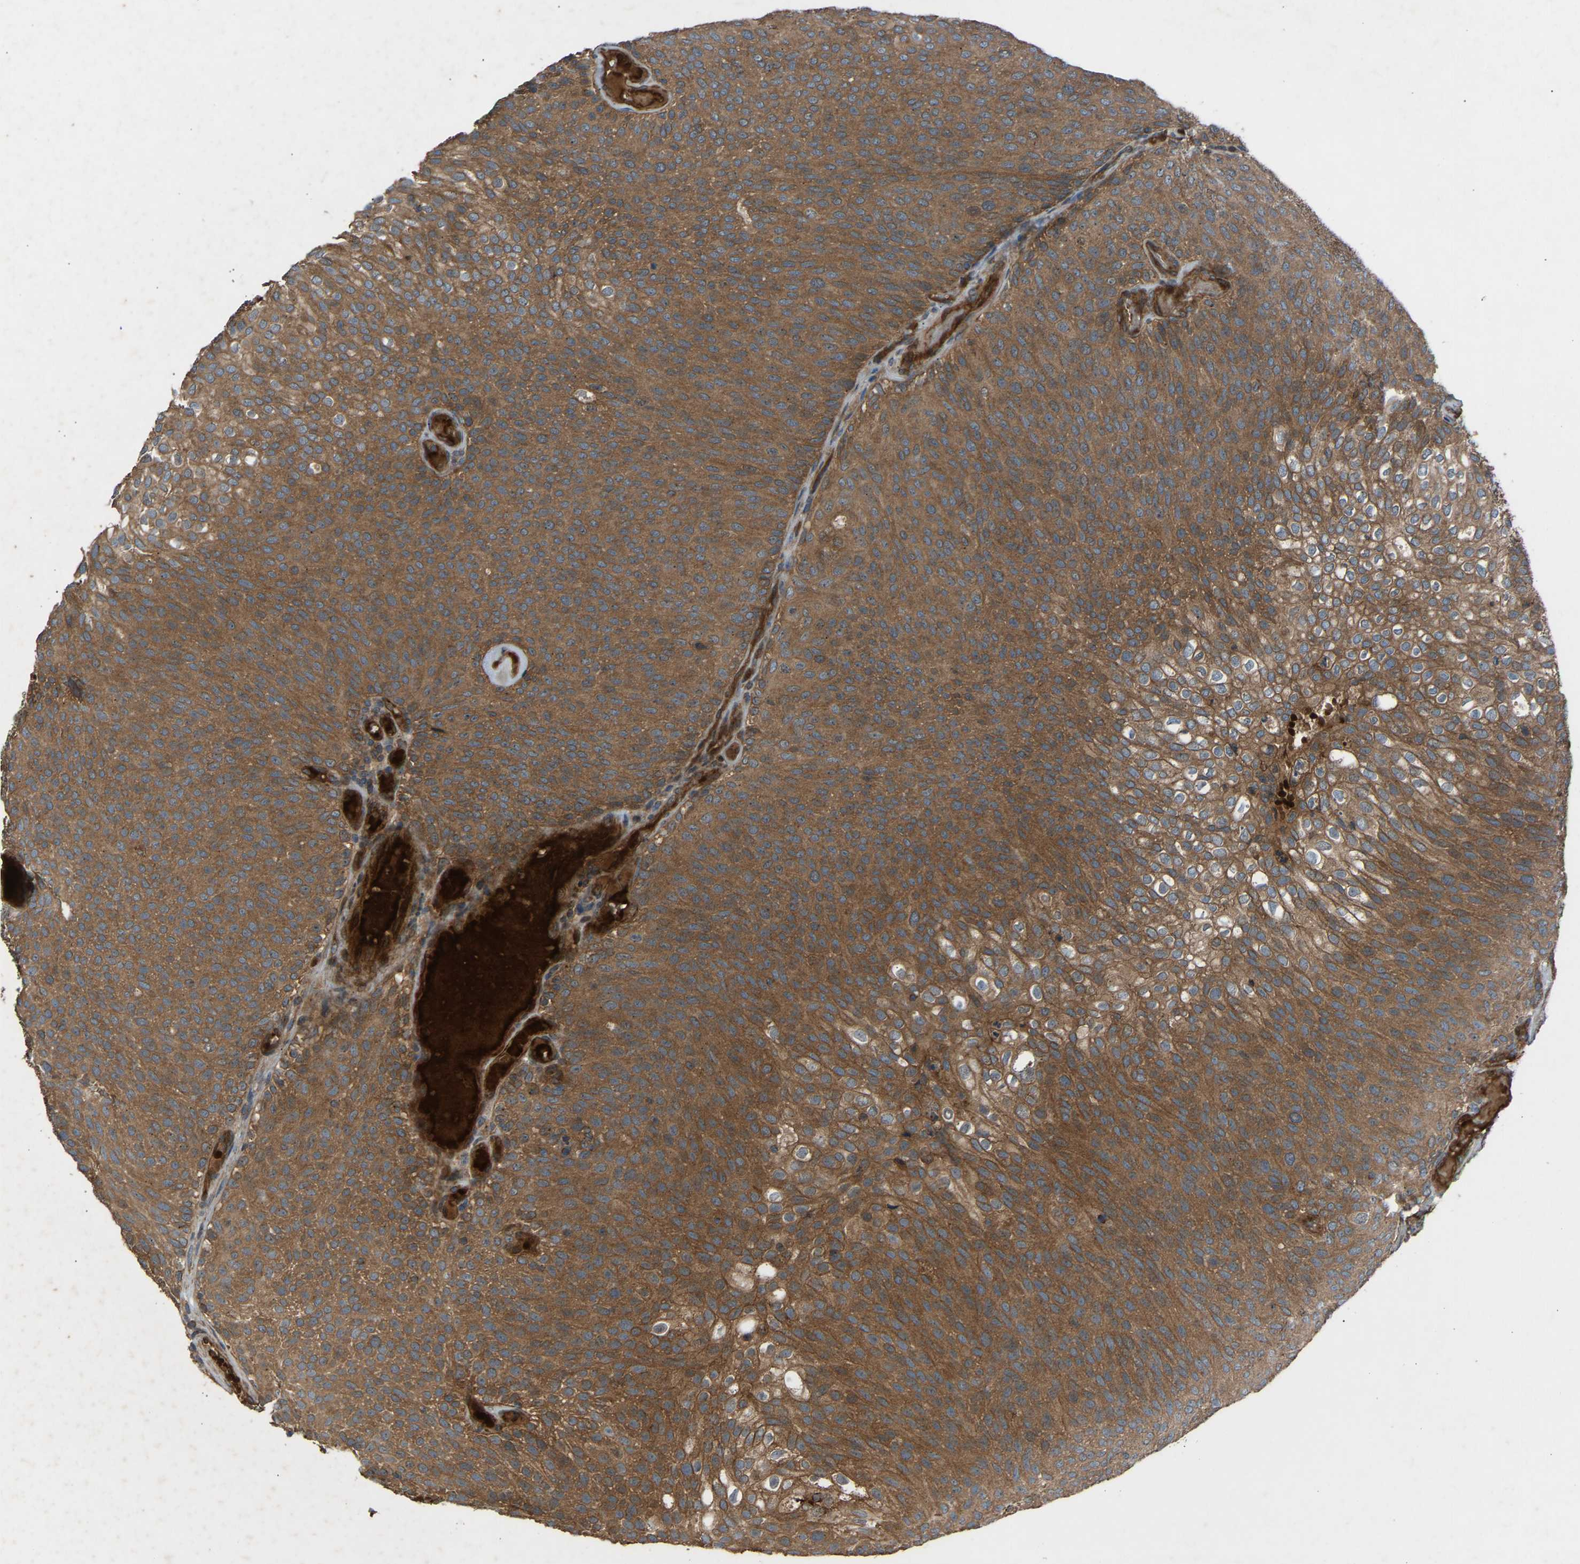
{"staining": {"intensity": "moderate", "quantity": ">75%", "location": "cytoplasmic/membranous"}, "tissue": "urothelial cancer", "cell_type": "Tumor cells", "image_type": "cancer", "snomed": [{"axis": "morphology", "description": "Urothelial carcinoma, Low grade"}, {"axis": "topography", "description": "Urinary bladder"}], "caption": "Brown immunohistochemical staining in urothelial cancer demonstrates moderate cytoplasmic/membranous positivity in approximately >75% of tumor cells. (DAB (3,3'-diaminobenzidine) IHC with brightfield microscopy, high magnification).", "gene": "GAS2L1", "patient": {"sex": "male", "age": 78}}